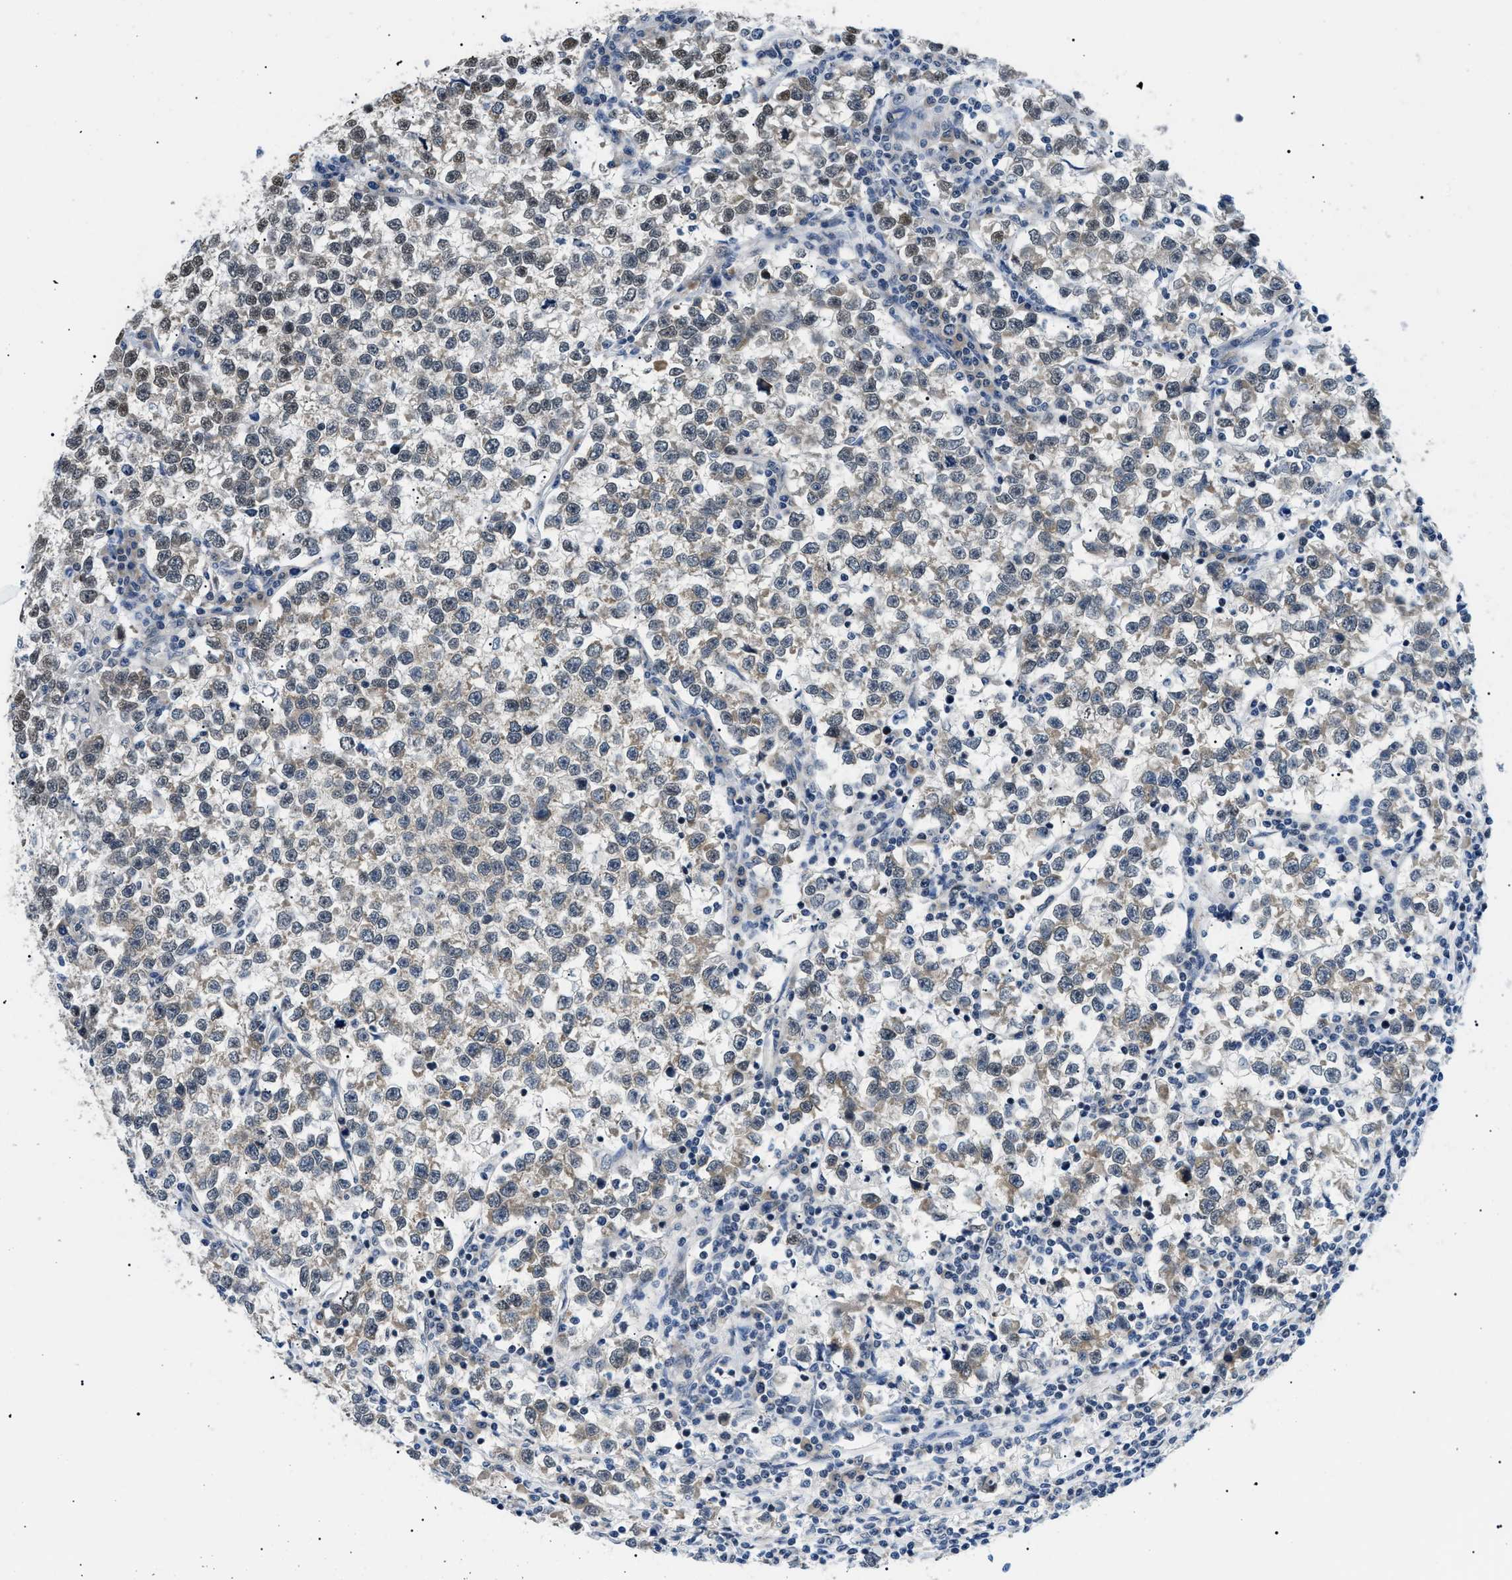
{"staining": {"intensity": "moderate", "quantity": "25%-75%", "location": "nuclear"}, "tissue": "testis cancer", "cell_type": "Tumor cells", "image_type": "cancer", "snomed": [{"axis": "morphology", "description": "Normal tissue, NOS"}, {"axis": "morphology", "description": "Seminoma, NOS"}, {"axis": "topography", "description": "Testis"}], "caption": "A histopathology image showing moderate nuclear positivity in about 25%-75% of tumor cells in testis seminoma, as visualized by brown immunohistochemical staining.", "gene": "CWC25", "patient": {"sex": "male", "age": 43}}